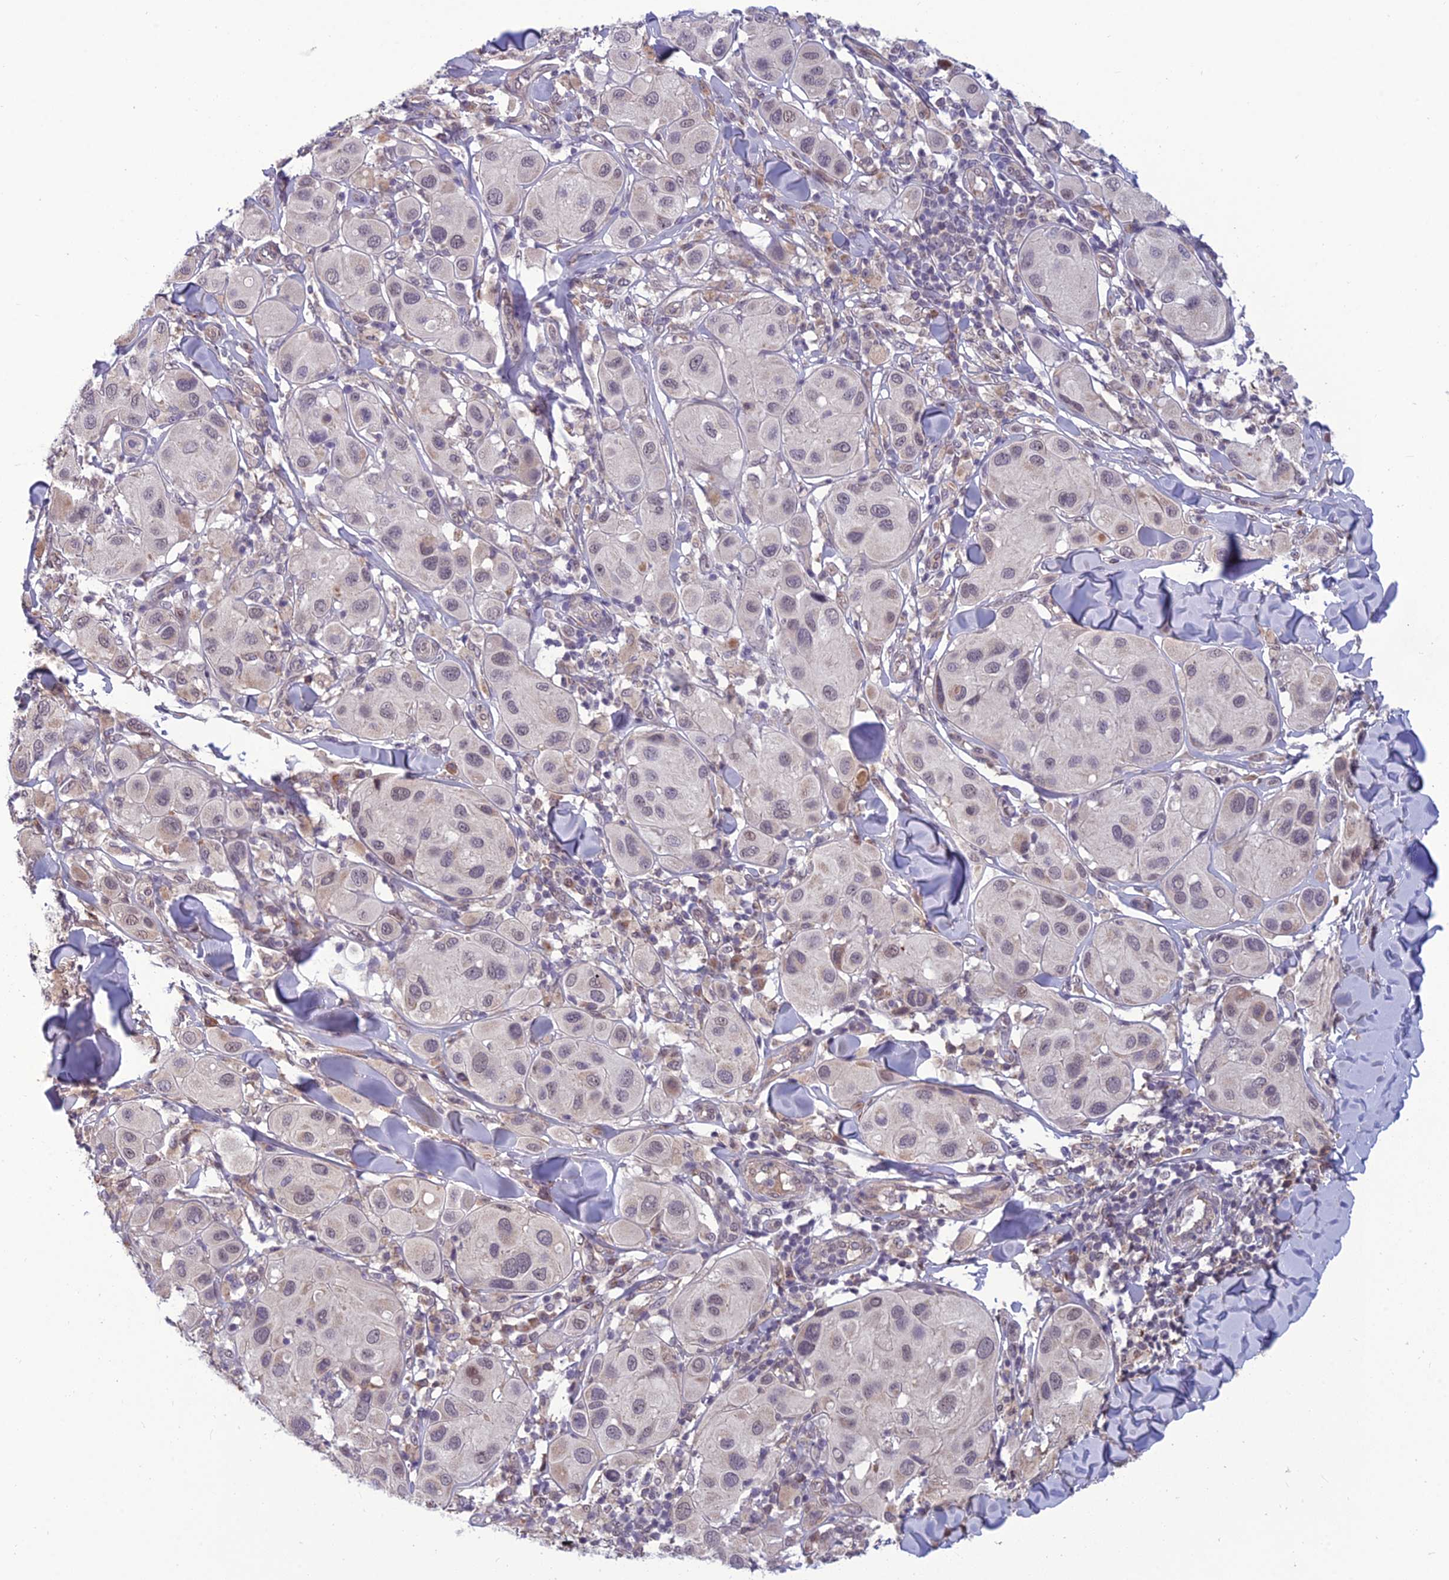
{"staining": {"intensity": "negative", "quantity": "none", "location": "none"}, "tissue": "melanoma", "cell_type": "Tumor cells", "image_type": "cancer", "snomed": [{"axis": "morphology", "description": "Malignant melanoma, Metastatic site"}, {"axis": "topography", "description": "Skin"}], "caption": "Tumor cells are negative for protein expression in human malignant melanoma (metastatic site).", "gene": "FBRS", "patient": {"sex": "male", "age": 41}}